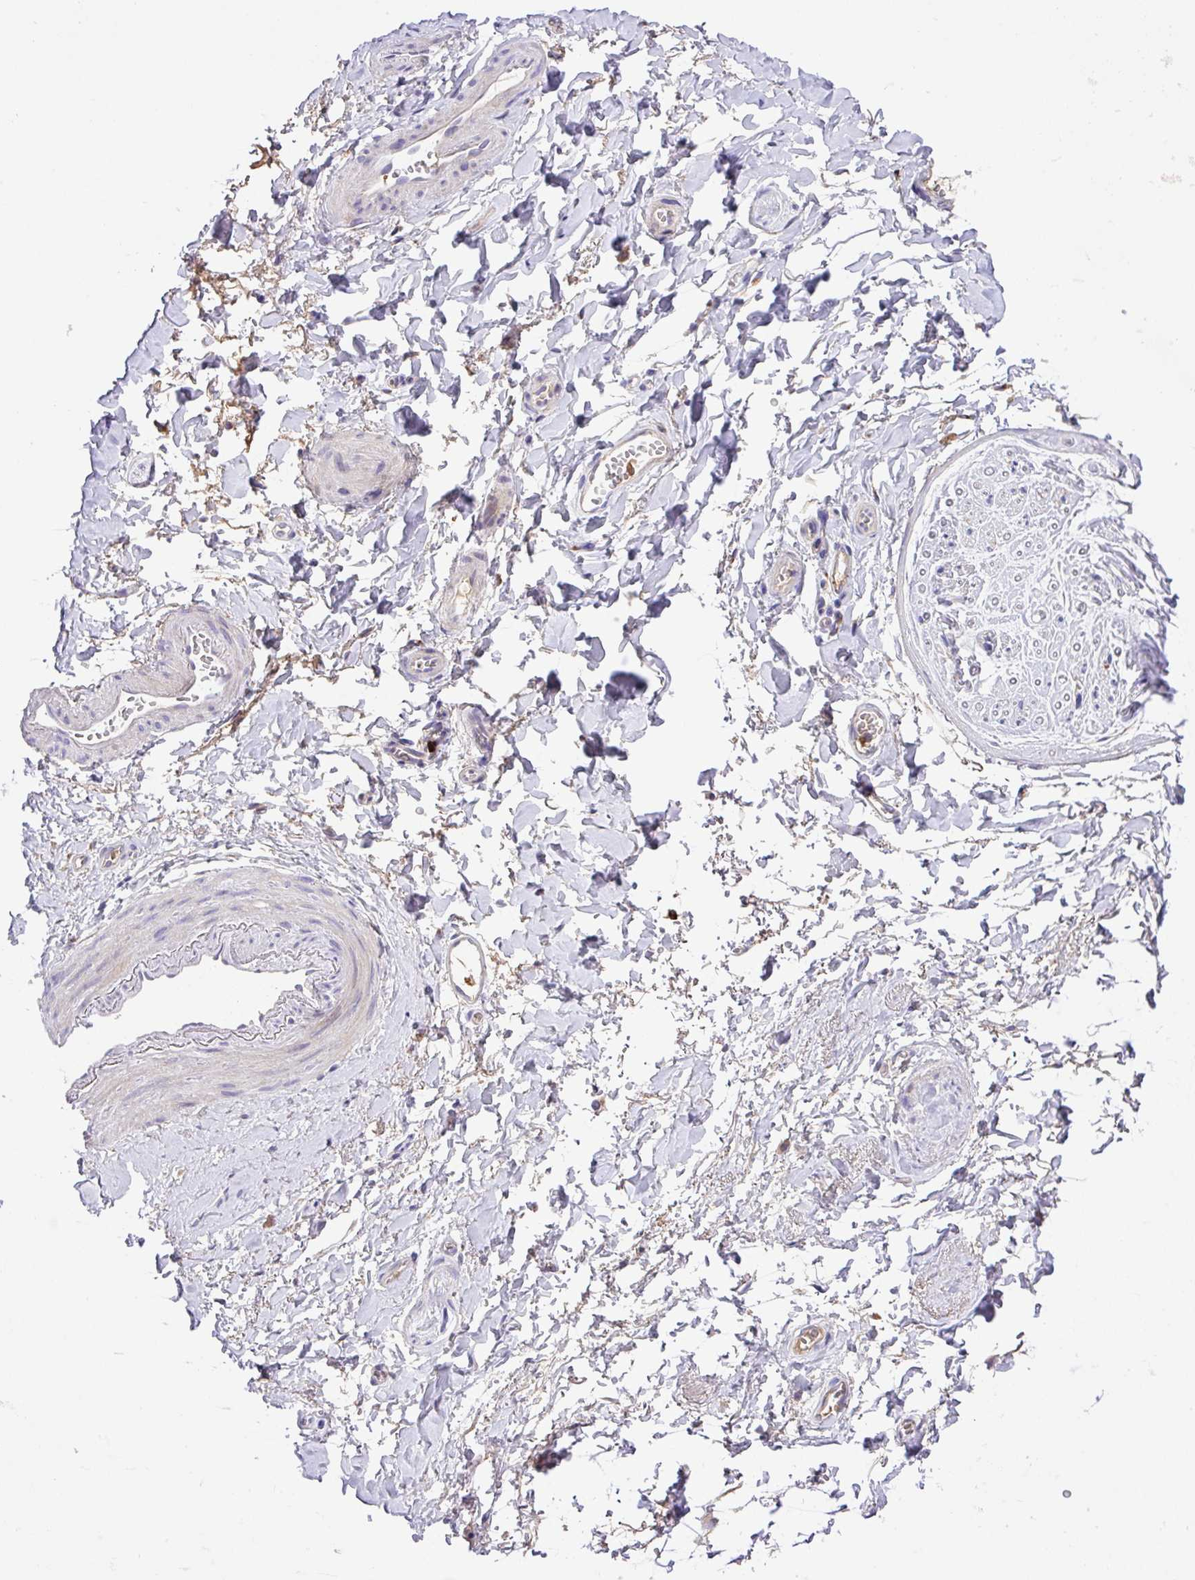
{"staining": {"intensity": "negative", "quantity": "none", "location": "none"}, "tissue": "adipose tissue", "cell_type": "Adipocytes", "image_type": "normal", "snomed": [{"axis": "morphology", "description": "Normal tissue, NOS"}, {"axis": "topography", "description": "Vulva"}, {"axis": "topography", "description": "Vagina"}, {"axis": "topography", "description": "Peripheral nerve tissue"}], "caption": "Image shows no significant protein staining in adipocytes of normal adipose tissue.", "gene": "CRISP3", "patient": {"sex": "female", "age": 66}}